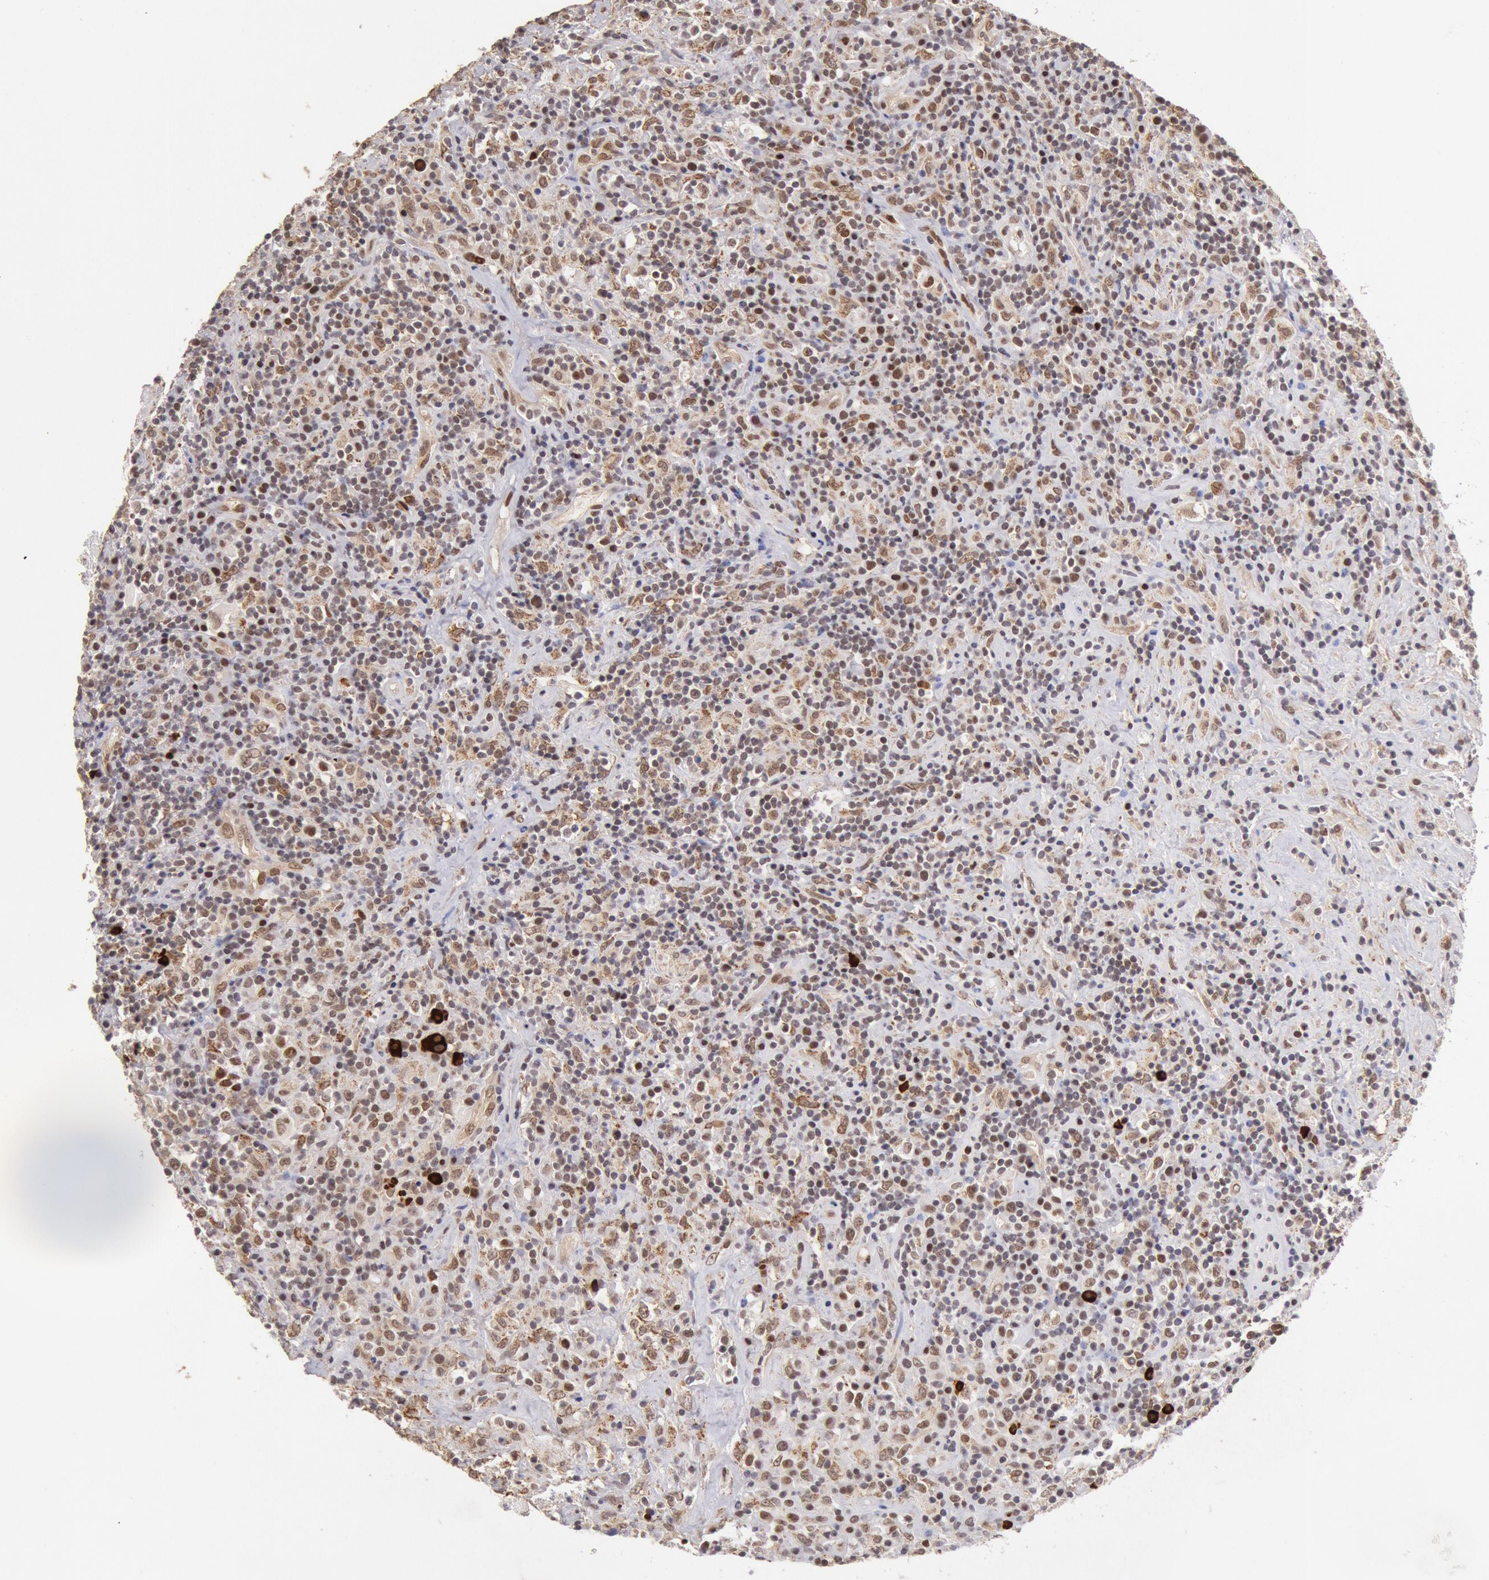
{"staining": {"intensity": "weak", "quantity": "25%-75%", "location": "nuclear"}, "tissue": "lymphoma", "cell_type": "Tumor cells", "image_type": "cancer", "snomed": [{"axis": "morphology", "description": "Hodgkin's disease, NOS"}, {"axis": "topography", "description": "Lymph node"}], "caption": "The histopathology image demonstrates a brown stain indicating the presence of a protein in the nuclear of tumor cells in lymphoma.", "gene": "CDKN2B", "patient": {"sex": "male", "age": 46}}